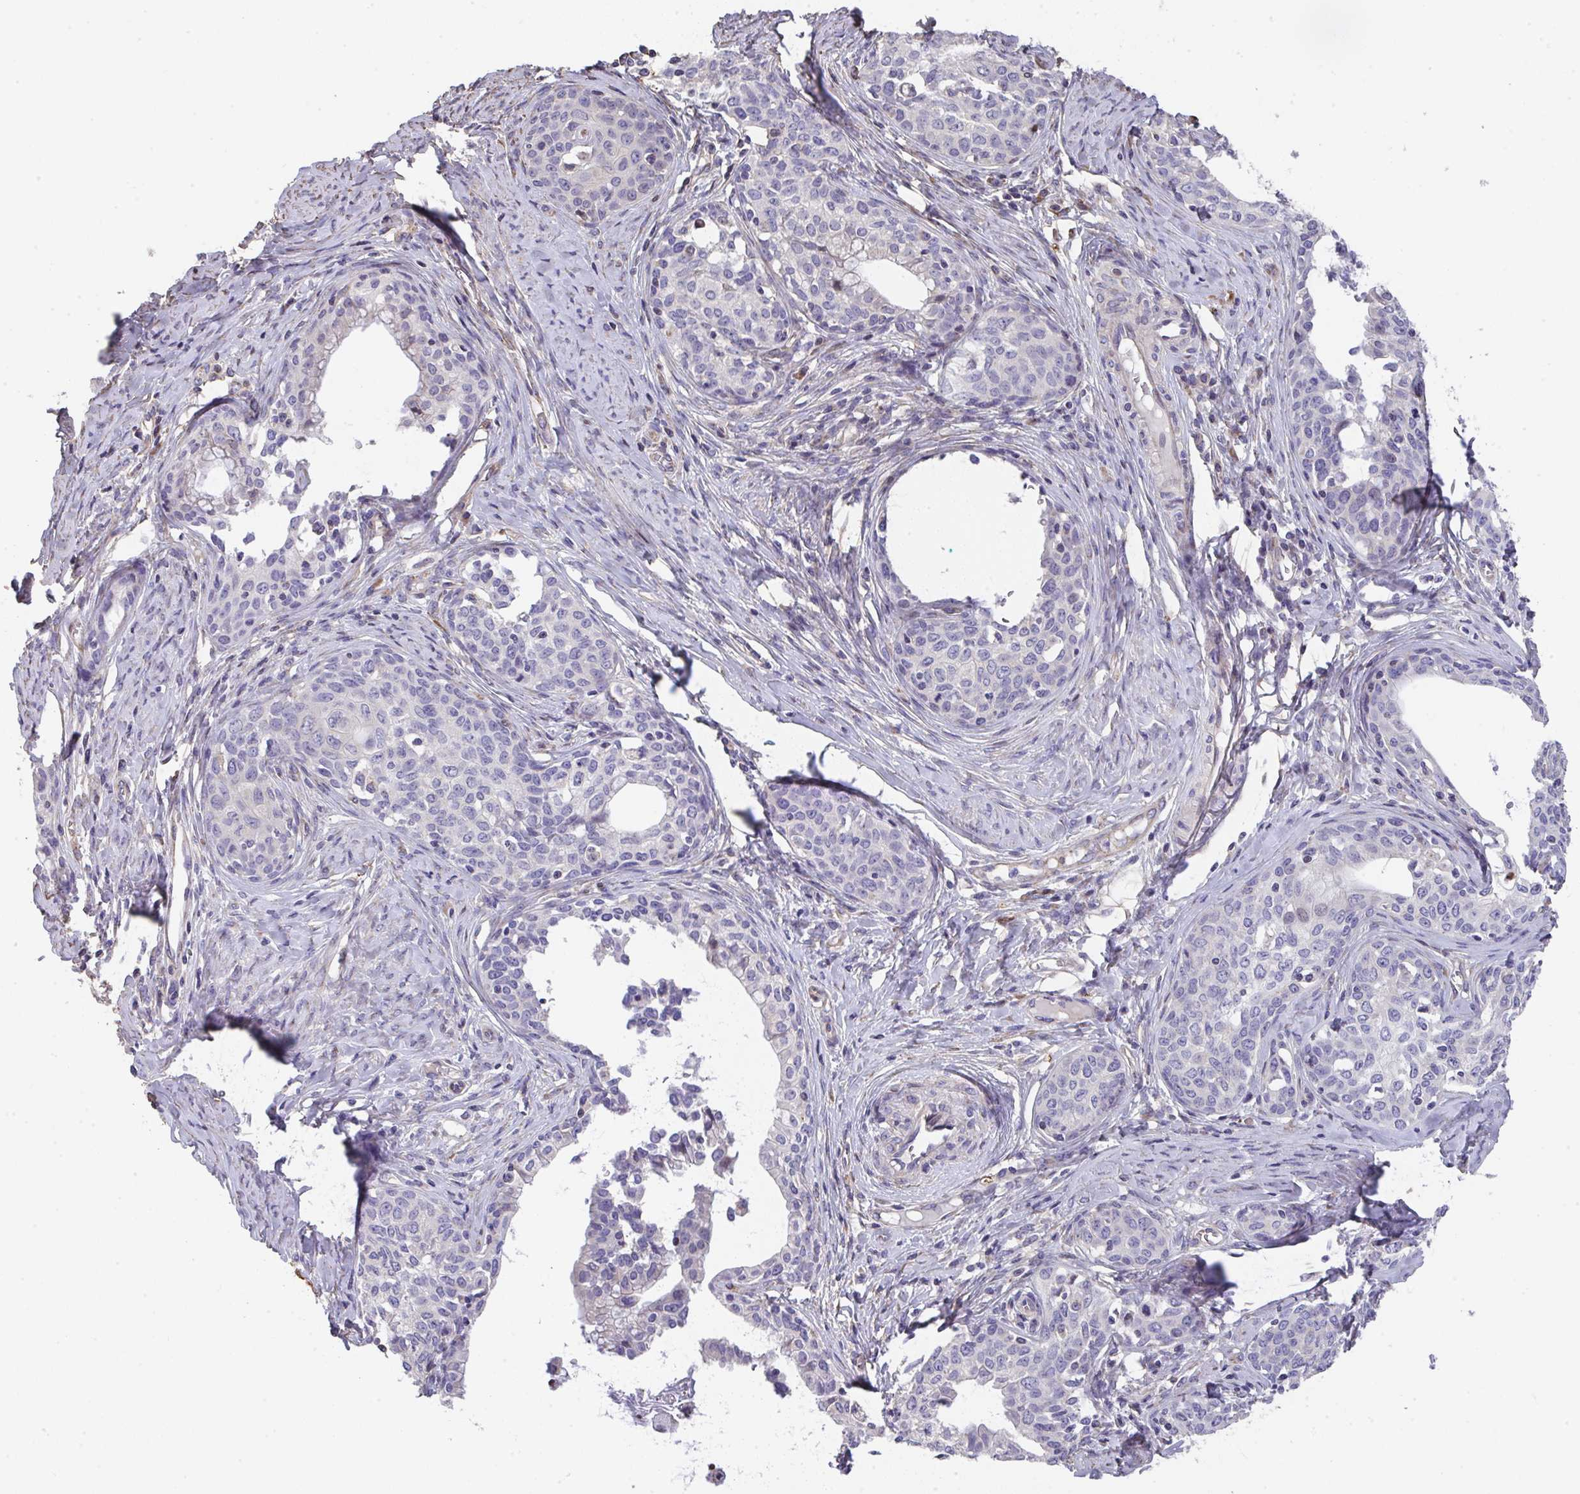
{"staining": {"intensity": "negative", "quantity": "none", "location": "none"}, "tissue": "cervical cancer", "cell_type": "Tumor cells", "image_type": "cancer", "snomed": [{"axis": "morphology", "description": "Squamous cell carcinoma, NOS"}, {"axis": "morphology", "description": "Adenocarcinoma, NOS"}, {"axis": "topography", "description": "Cervix"}], "caption": "DAB immunohistochemical staining of human cervical squamous cell carcinoma displays no significant staining in tumor cells.", "gene": "RUNDC3B", "patient": {"sex": "female", "age": 52}}